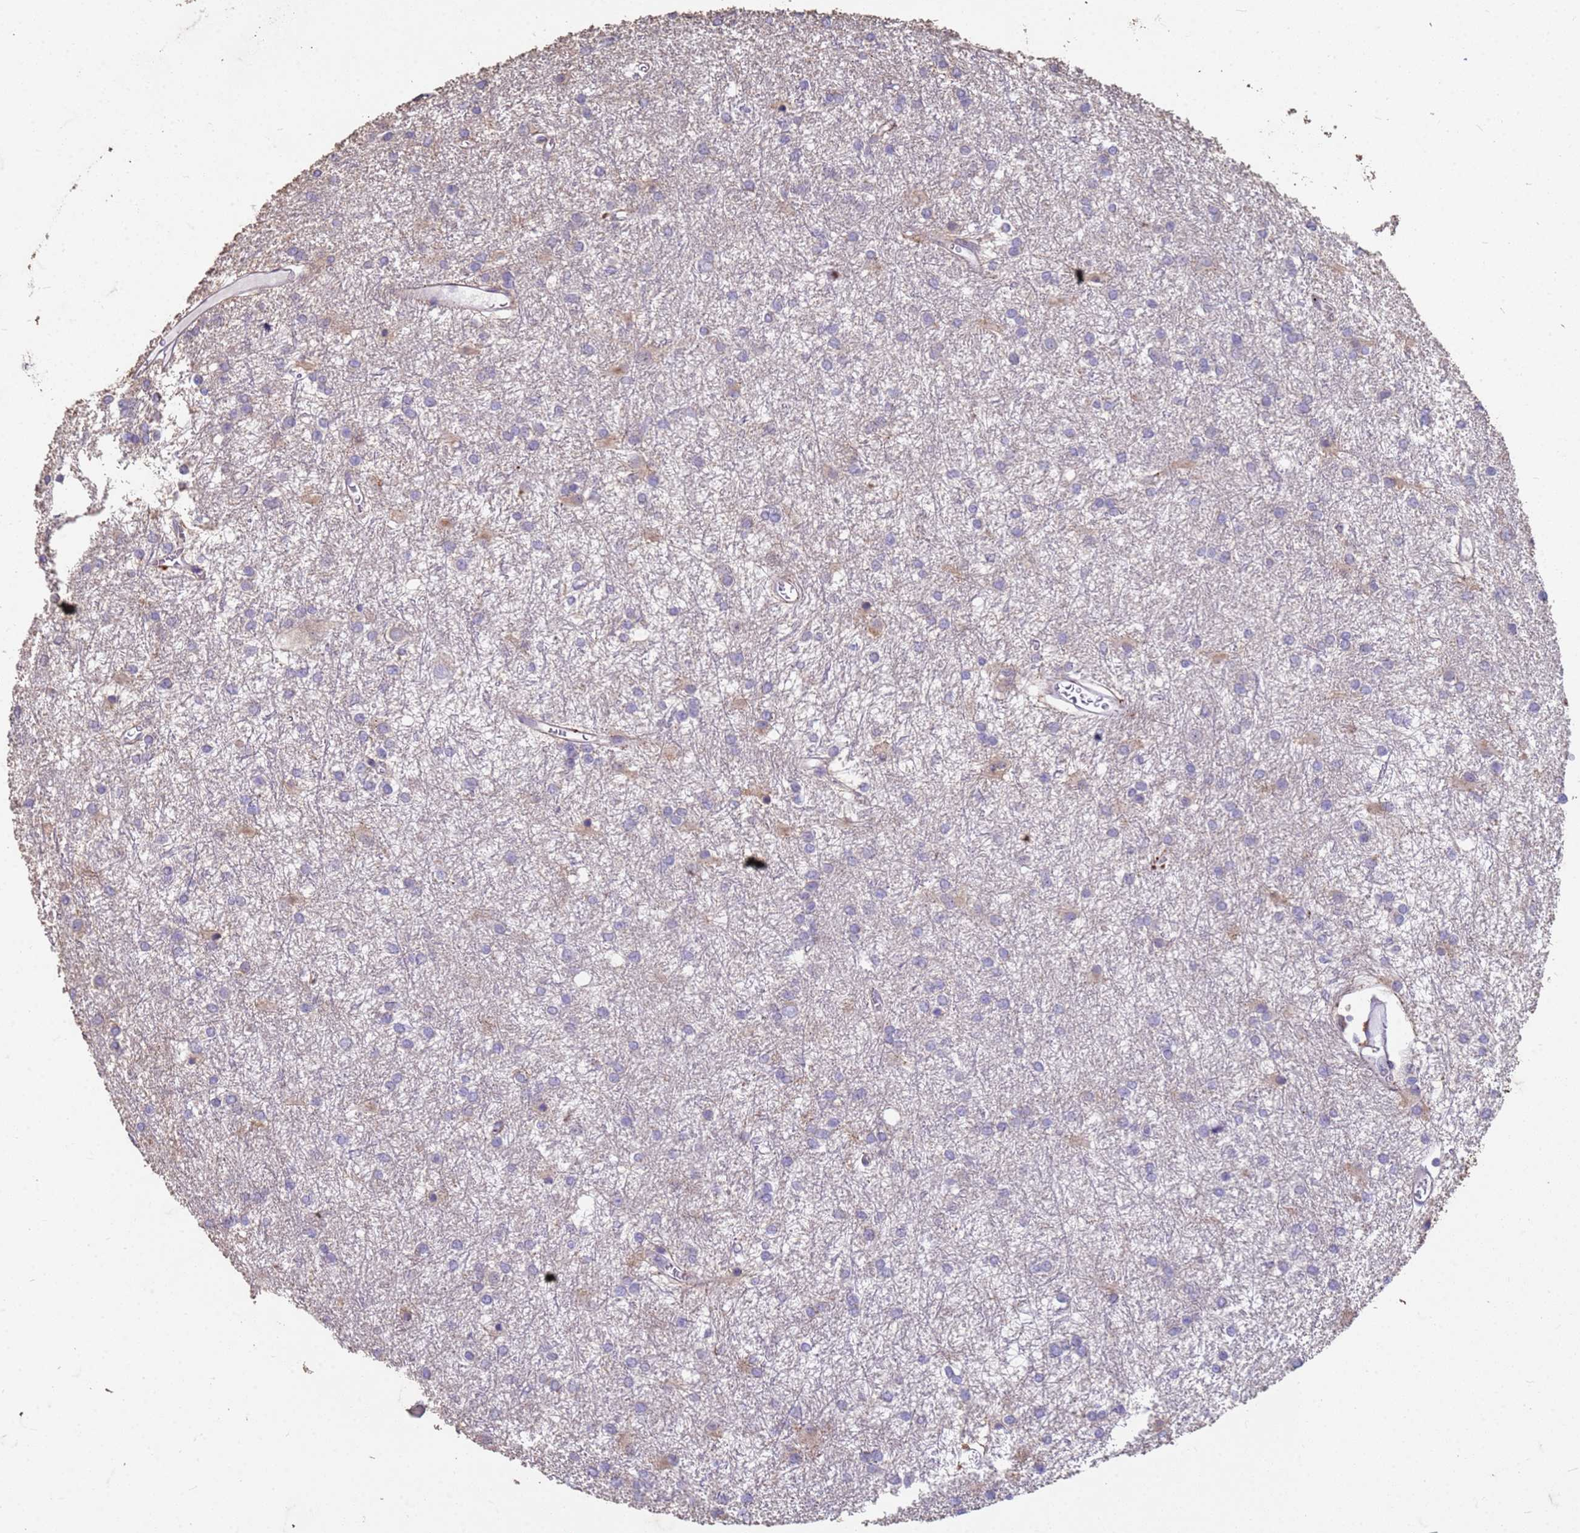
{"staining": {"intensity": "negative", "quantity": "none", "location": "none"}, "tissue": "glioma", "cell_type": "Tumor cells", "image_type": "cancer", "snomed": [{"axis": "morphology", "description": "Glioma, malignant, High grade"}, {"axis": "topography", "description": "Brain"}], "caption": "Protein analysis of high-grade glioma (malignant) exhibits no significant expression in tumor cells.", "gene": "SLC25A15", "patient": {"sex": "female", "age": 50}}